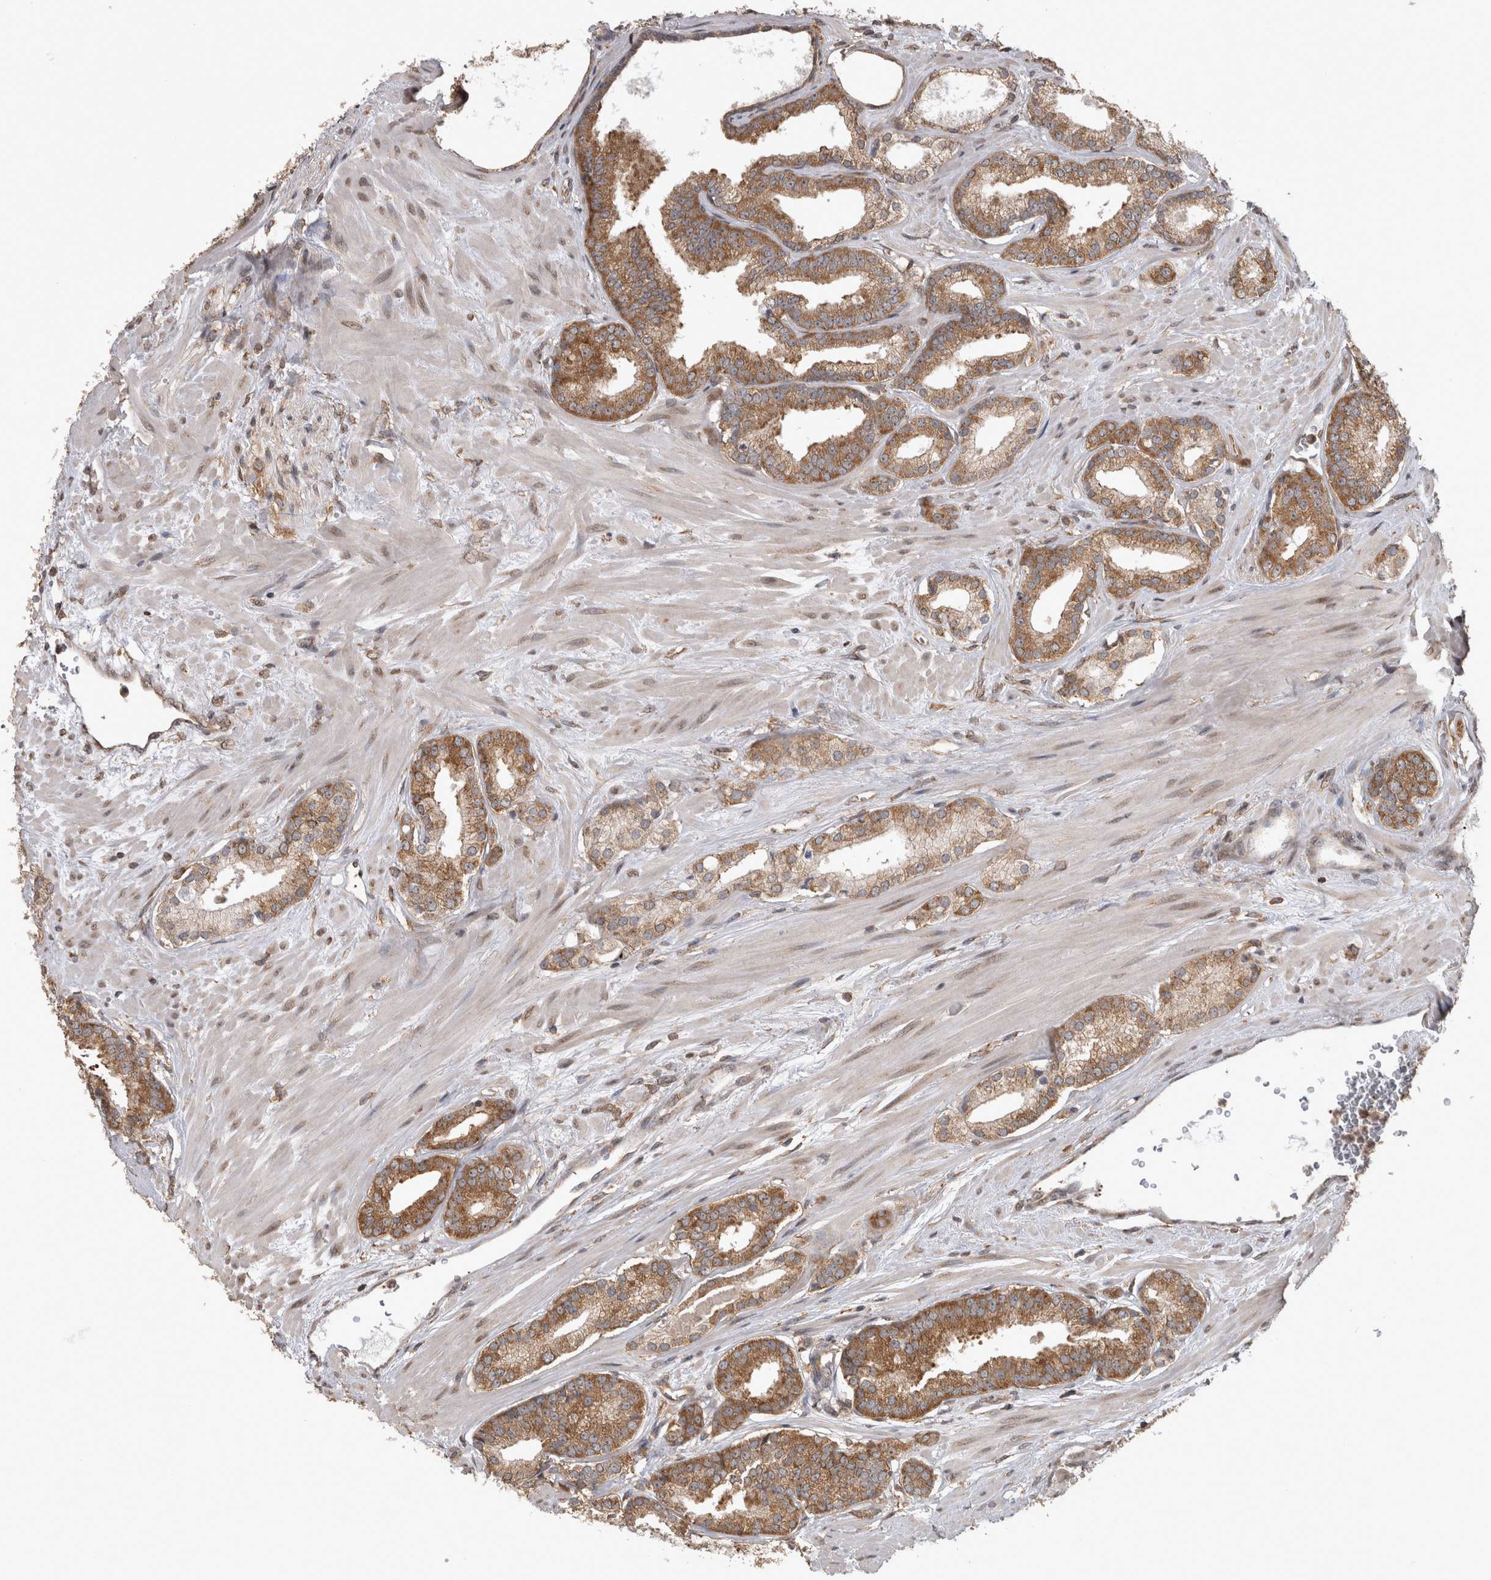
{"staining": {"intensity": "moderate", "quantity": ">75%", "location": "cytoplasmic/membranous"}, "tissue": "prostate cancer", "cell_type": "Tumor cells", "image_type": "cancer", "snomed": [{"axis": "morphology", "description": "Adenocarcinoma, Low grade"}, {"axis": "topography", "description": "Prostate"}], "caption": "Immunohistochemical staining of prostate cancer displays medium levels of moderate cytoplasmic/membranous protein expression in about >75% of tumor cells. (DAB IHC with brightfield microscopy, high magnification).", "gene": "ATXN2", "patient": {"sex": "male", "age": 70}}